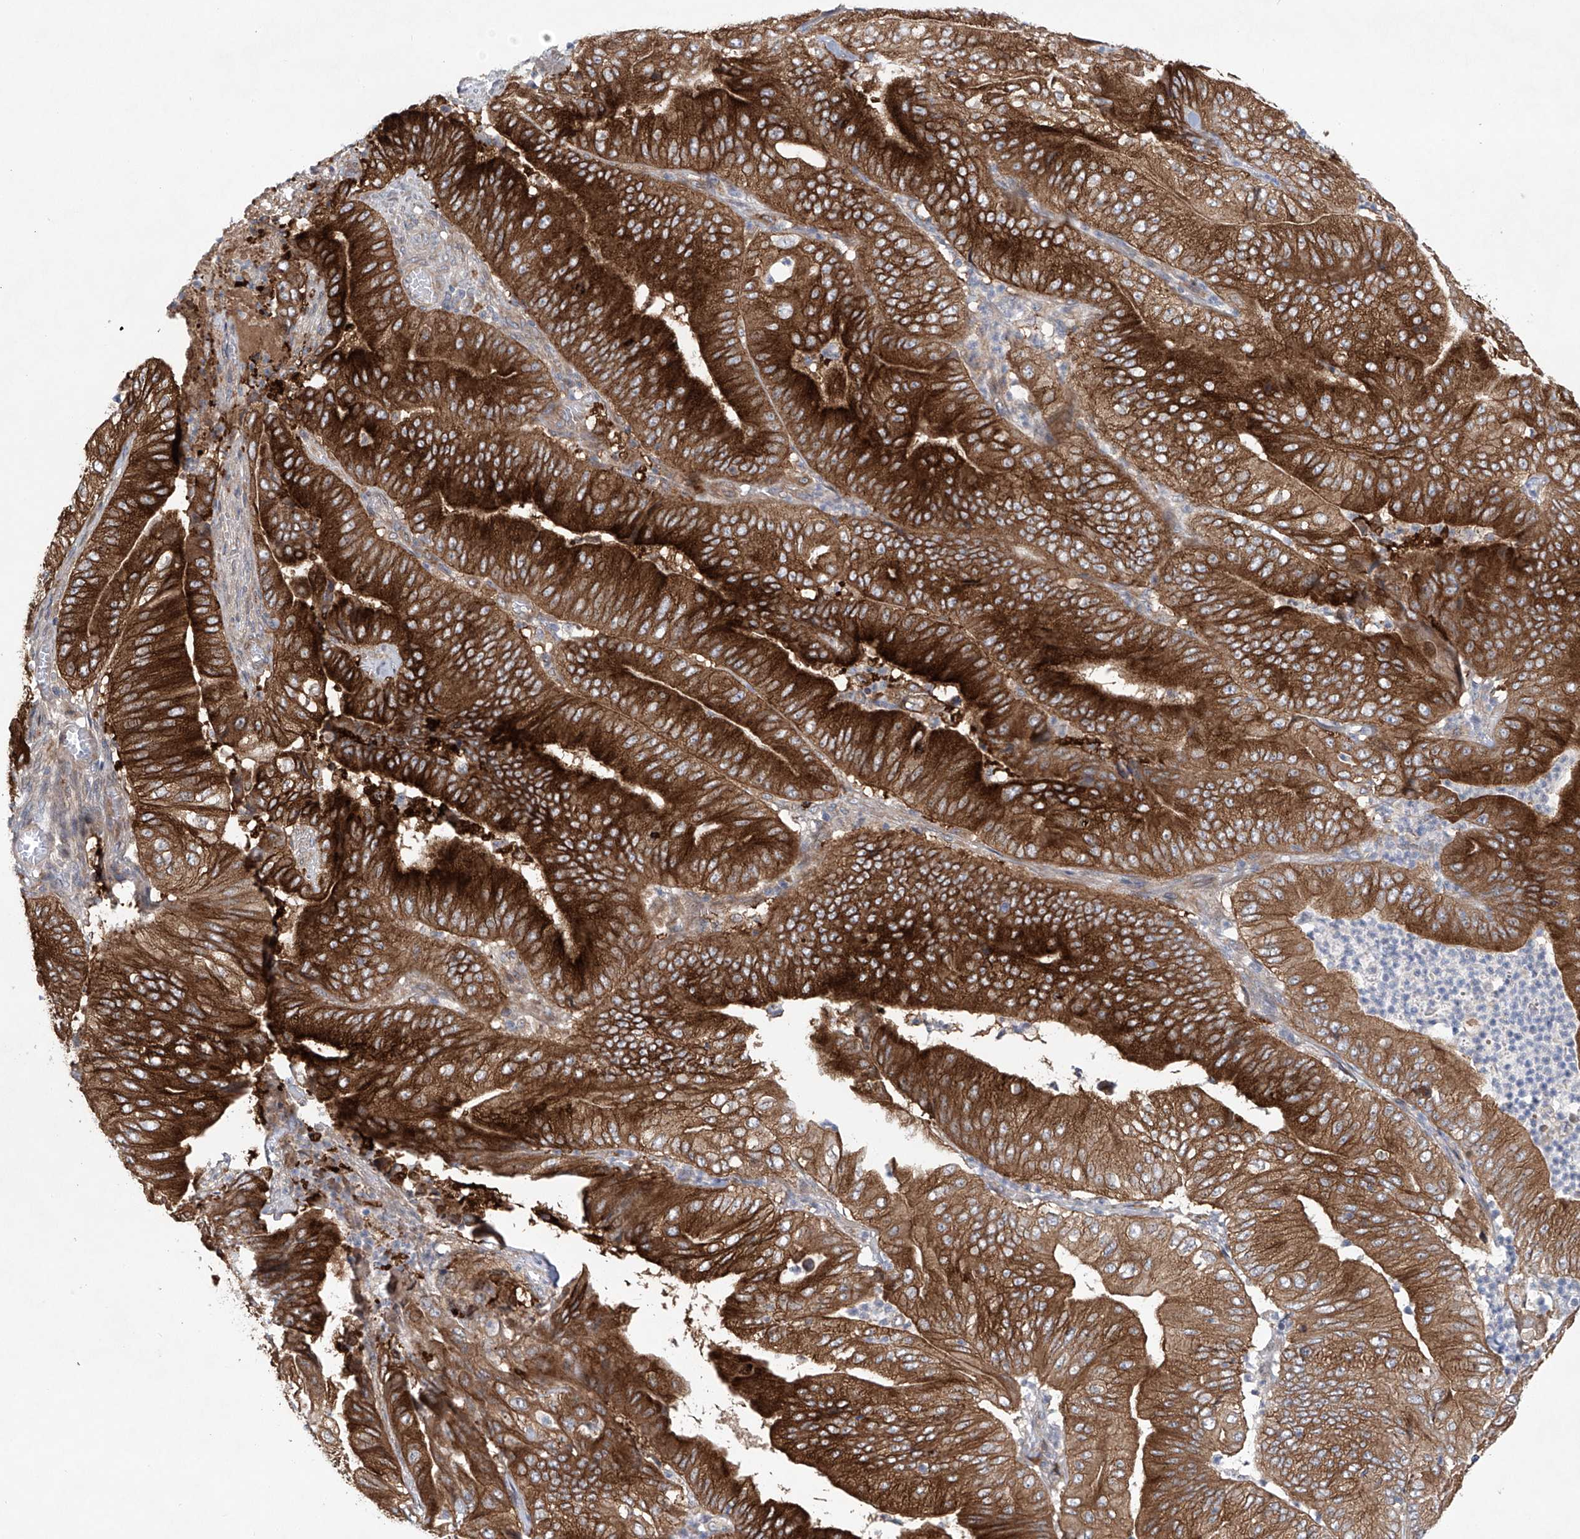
{"staining": {"intensity": "strong", "quantity": ">75%", "location": "cytoplasmic/membranous"}, "tissue": "pancreatic cancer", "cell_type": "Tumor cells", "image_type": "cancer", "snomed": [{"axis": "morphology", "description": "Adenocarcinoma, NOS"}, {"axis": "topography", "description": "Pancreas"}], "caption": "The image exhibits a brown stain indicating the presence of a protein in the cytoplasmic/membranous of tumor cells in pancreatic cancer.", "gene": "KLC4", "patient": {"sex": "female", "age": 77}}